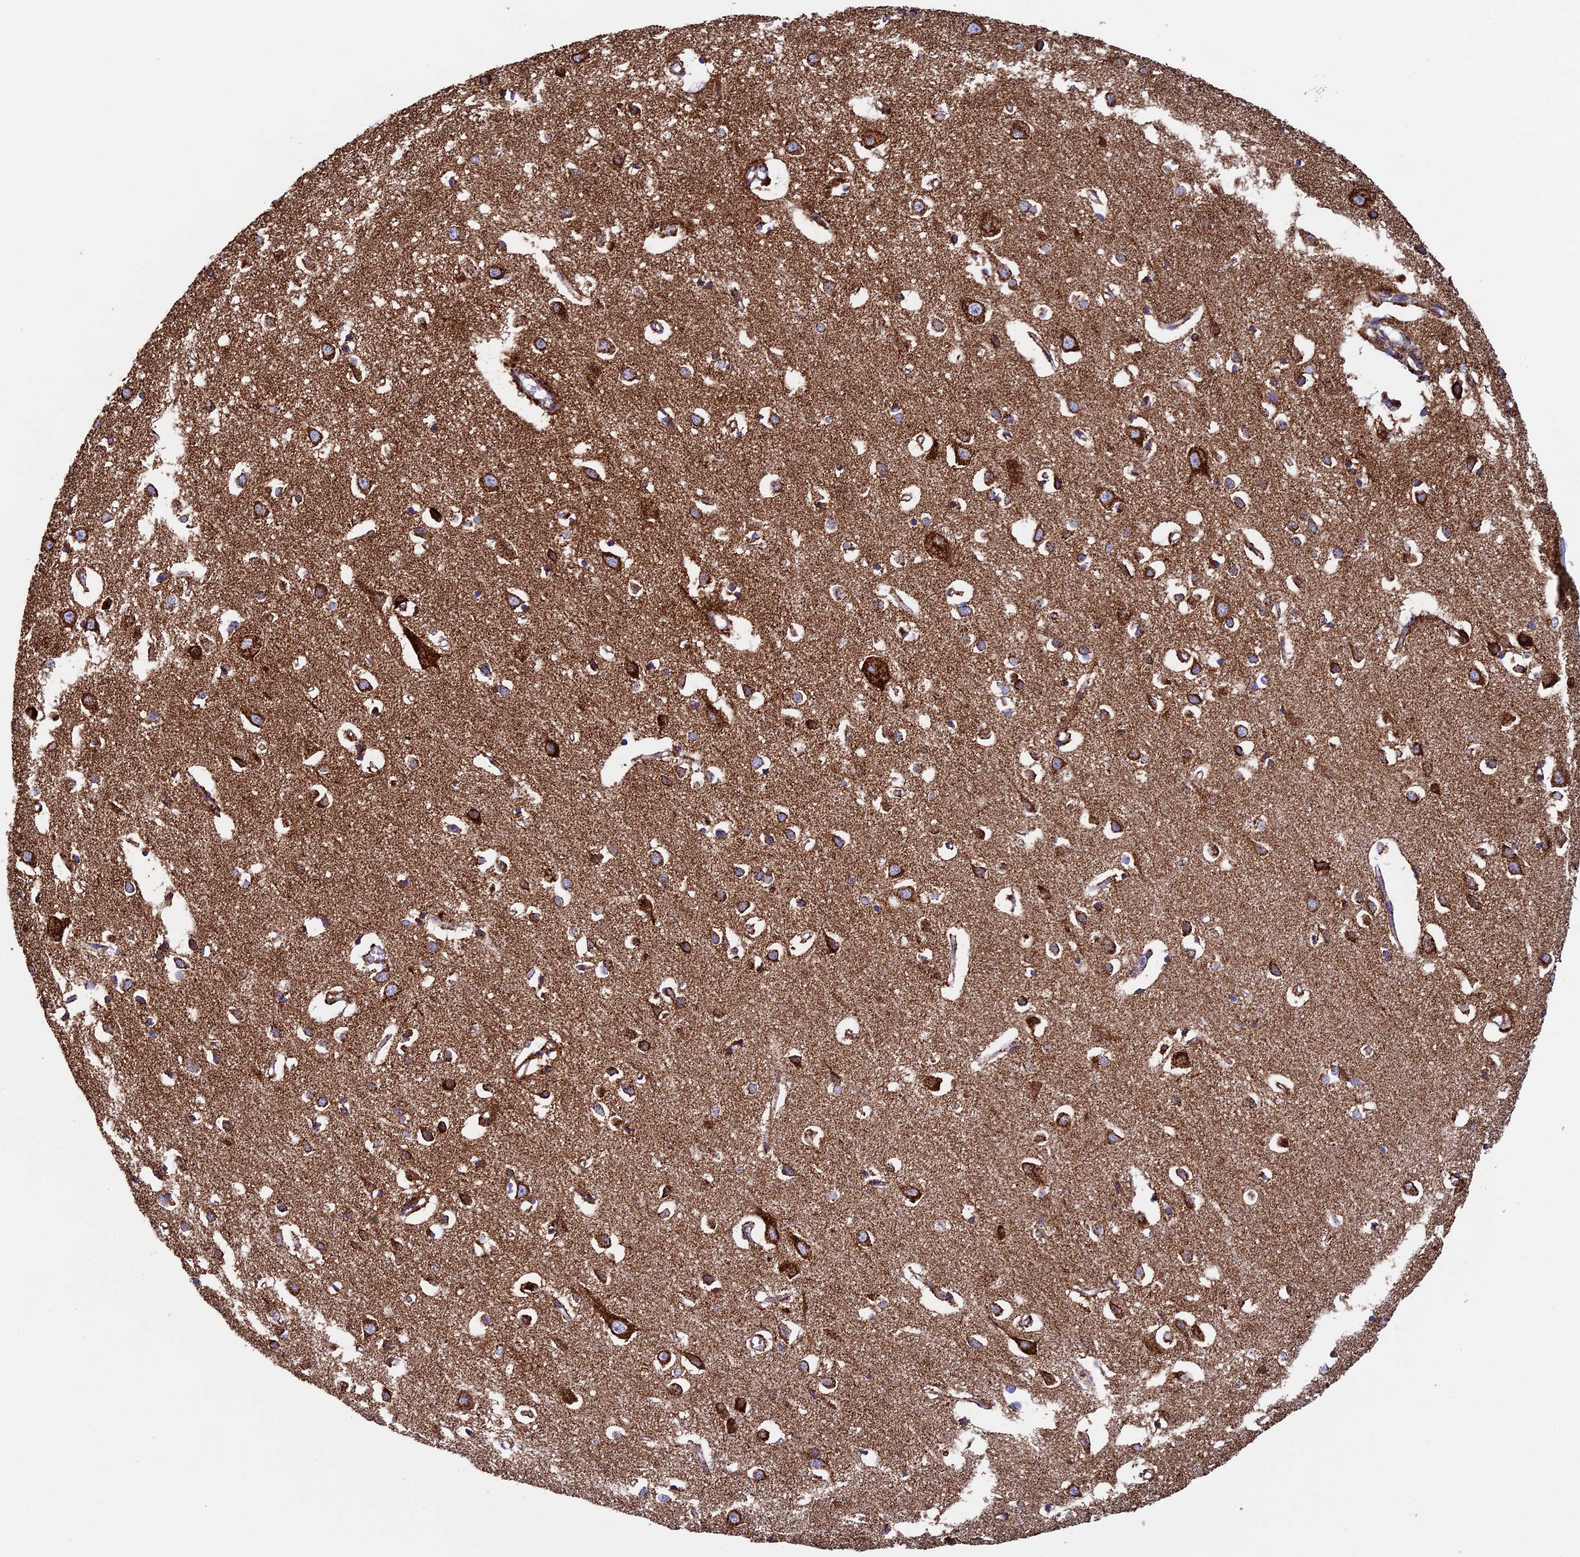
{"staining": {"intensity": "strong", "quantity": ">75%", "location": "cytoplasmic/membranous"}, "tissue": "cerebral cortex", "cell_type": "Endothelial cells", "image_type": "normal", "snomed": [{"axis": "morphology", "description": "Normal tissue, NOS"}, {"axis": "topography", "description": "Cerebral cortex"}], "caption": "Endothelial cells exhibit strong cytoplasmic/membranous expression in approximately >75% of cells in unremarkable cerebral cortex. (IHC, brightfield microscopy, high magnification).", "gene": "UQCRFS1", "patient": {"sex": "female", "age": 64}}